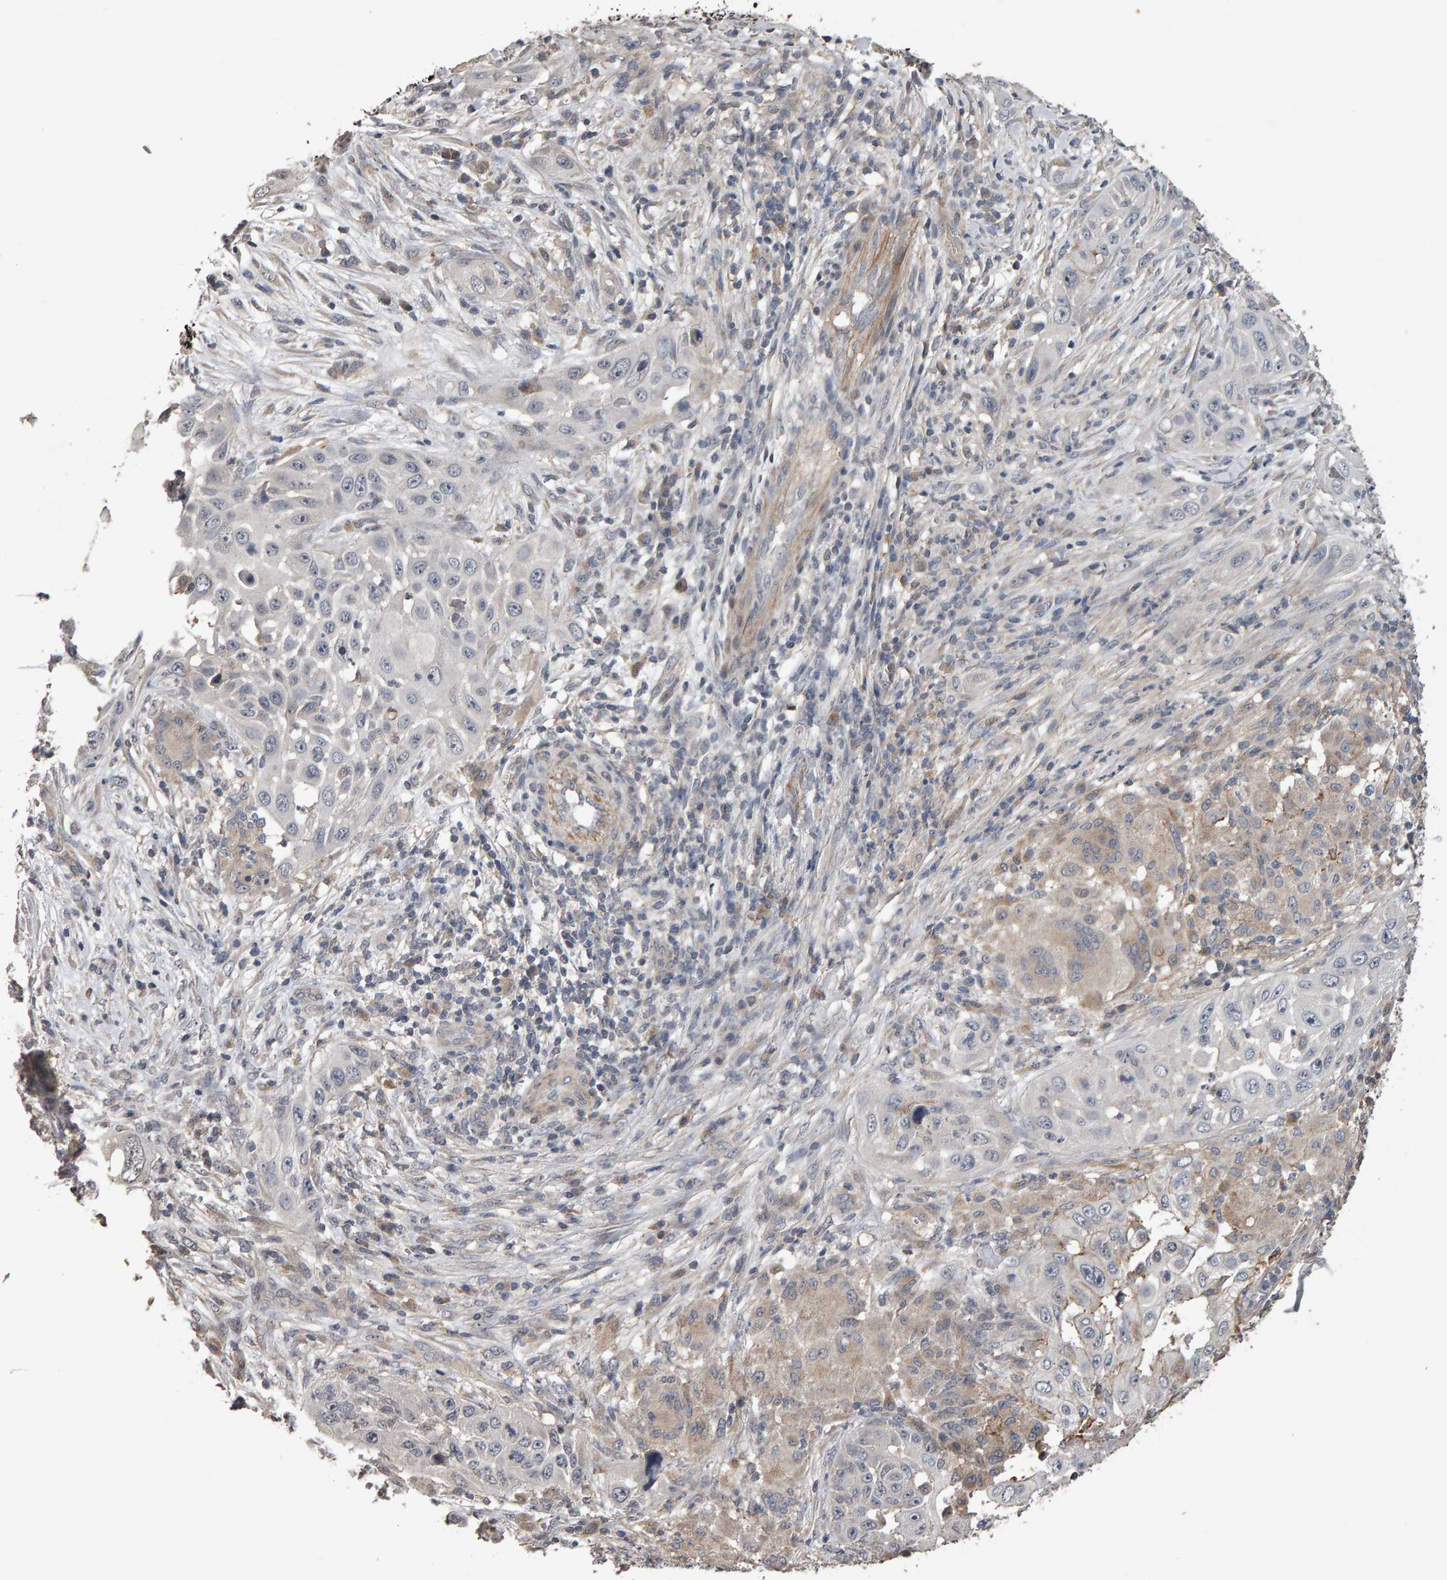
{"staining": {"intensity": "negative", "quantity": "none", "location": "none"}, "tissue": "skin cancer", "cell_type": "Tumor cells", "image_type": "cancer", "snomed": [{"axis": "morphology", "description": "Squamous cell carcinoma, NOS"}, {"axis": "topography", "description": "Skin"}], "caption": "Immunohistochemical staining of human skin cancer demonstrates no significant expression in tumor cells.", "gene": "COASY", "patient": {"sex": "female", "age": 44}}